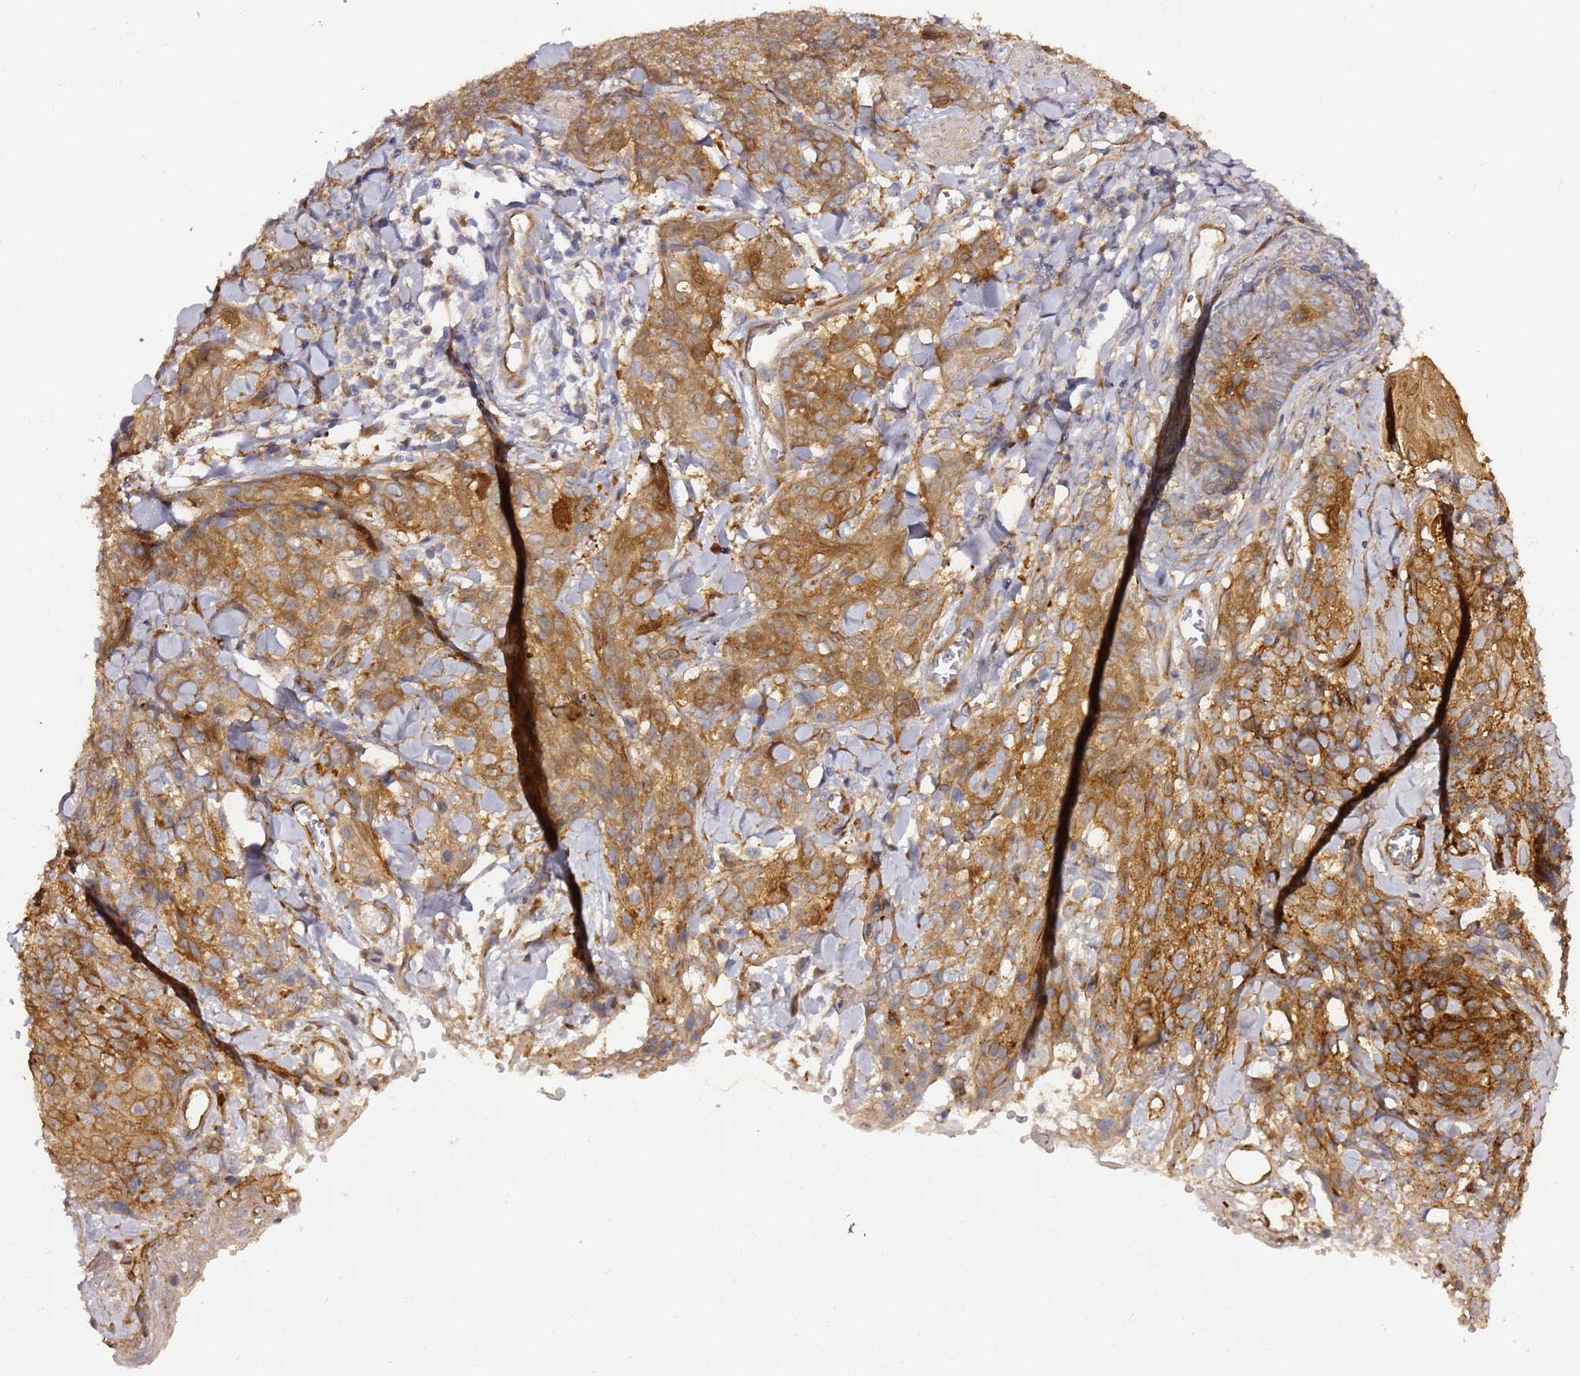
{"staining": {"intensity": "moderate", "quantity": ">75%", "location": "cytoplasmic/membranous"}, "tissue": "skin cancer", "cell_type": "Tumor cells", "image_type": "cancer", "snomed": [{"axis": "morphology", "description": "Squamous cell carcinoma, NOS"}, {"axis": "topography", "description": "Skin"}, {"axis": "topography", "description": "Vulva"}], "caption": "Brown immunohistochemical staining in skin cancer (squamous cell carcinoma) displays moderate cytoplasmic/membranous staining in approximately >75% of tumor cells.", "gene": "KIF7", "patient": {"sex": "female", "age": 85}}